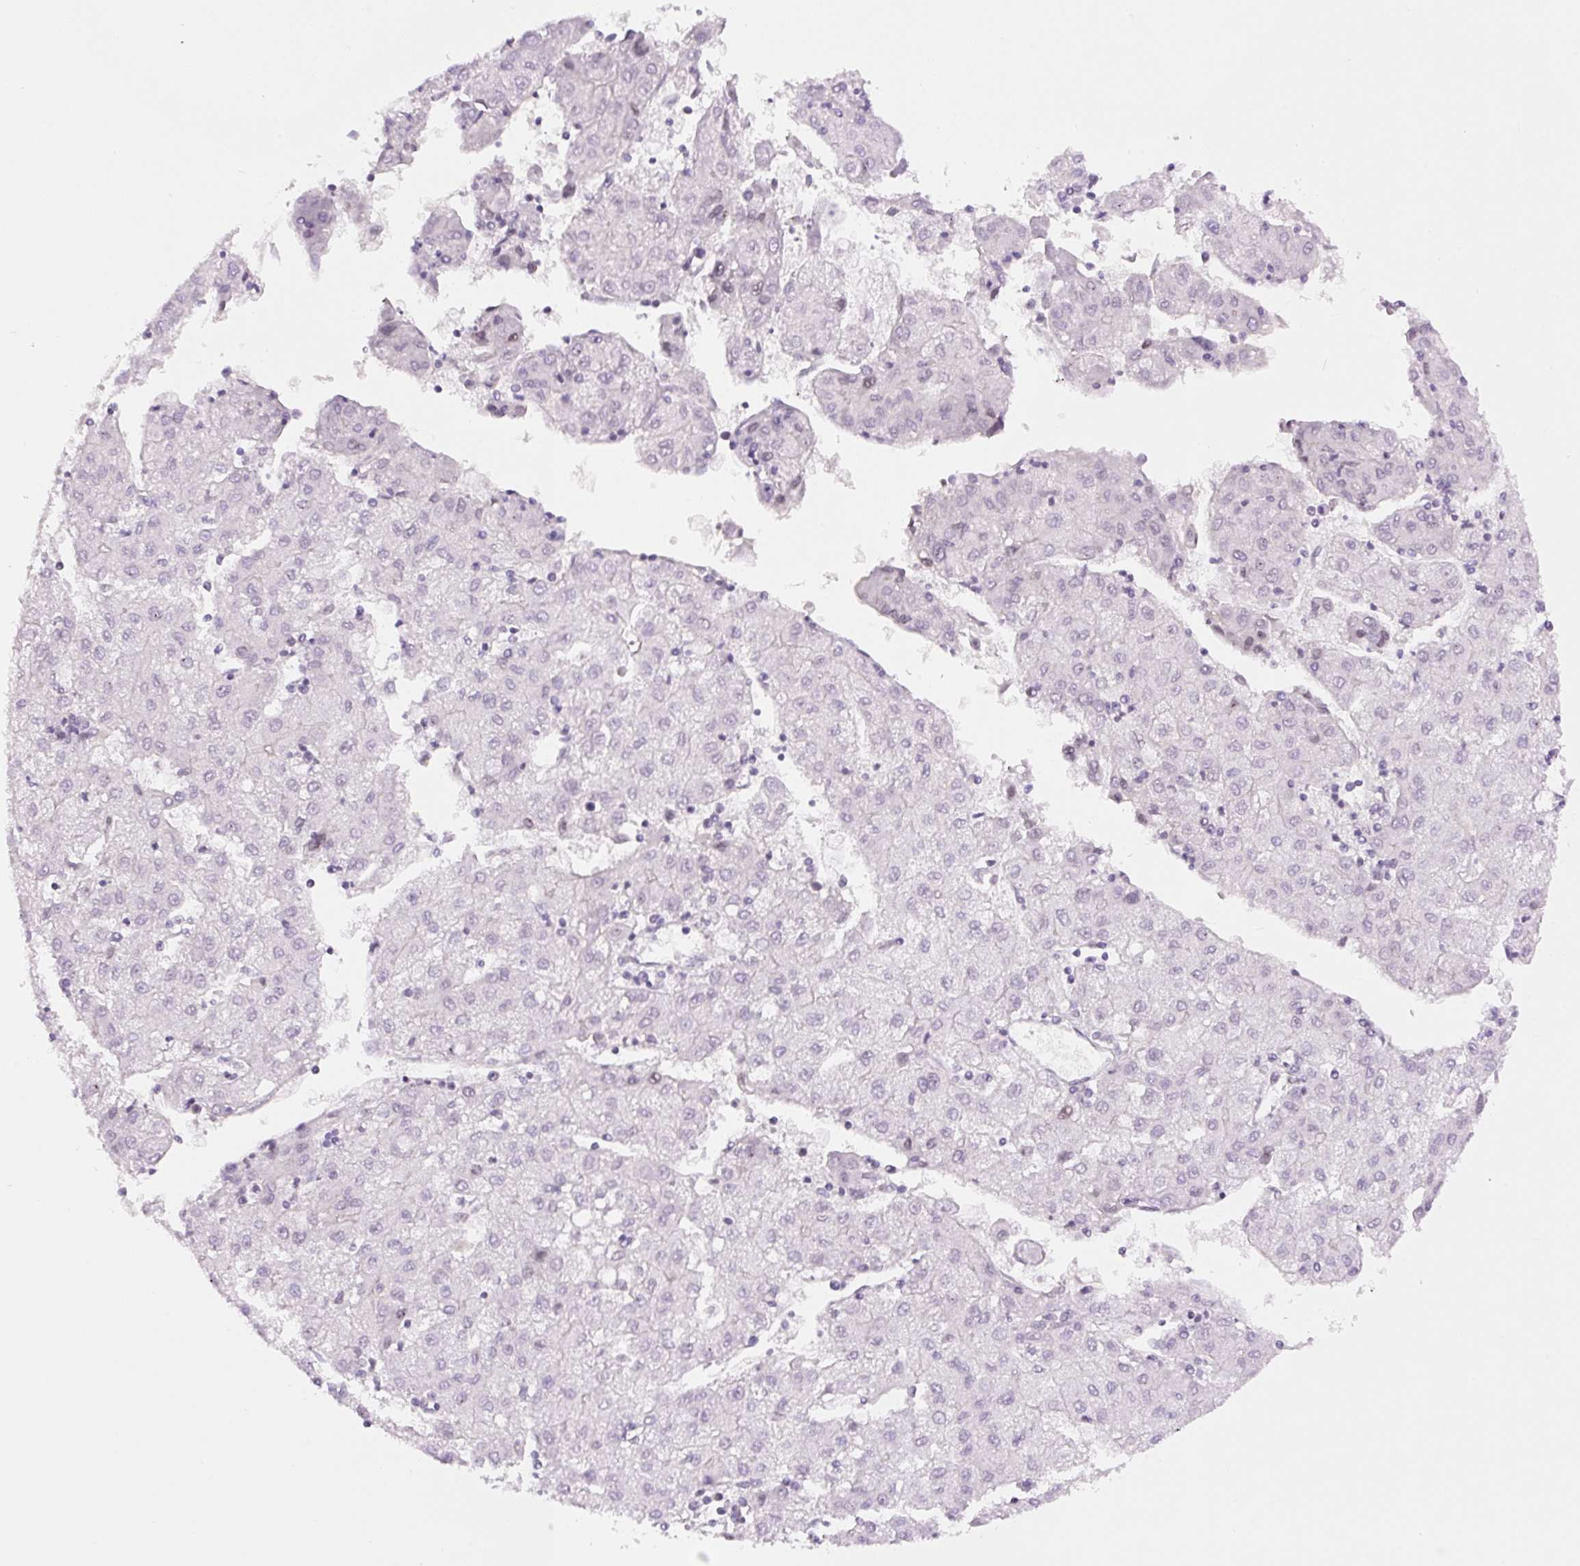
{"staining": {"intensity": "negative", "quantity": "none", "location": "none"}, "tissue": "liver cancer", "cell_type": "Tumor cells", "image_type": "cancer", "snomed": [{"axis": "morphology", "description": "Carcinoma, Hepatocellular, NOS"}, {"axis": "topography", "description": "Liver"}], "caption": "IHC histopathology image of neoplastic tissue: human hepatocellular carcinoma (liver) stained with DAB exhibits no significant protein expression in tumor cells.", "gene": "MYO5C", "patient": {"sex": "male", "age": 72}}